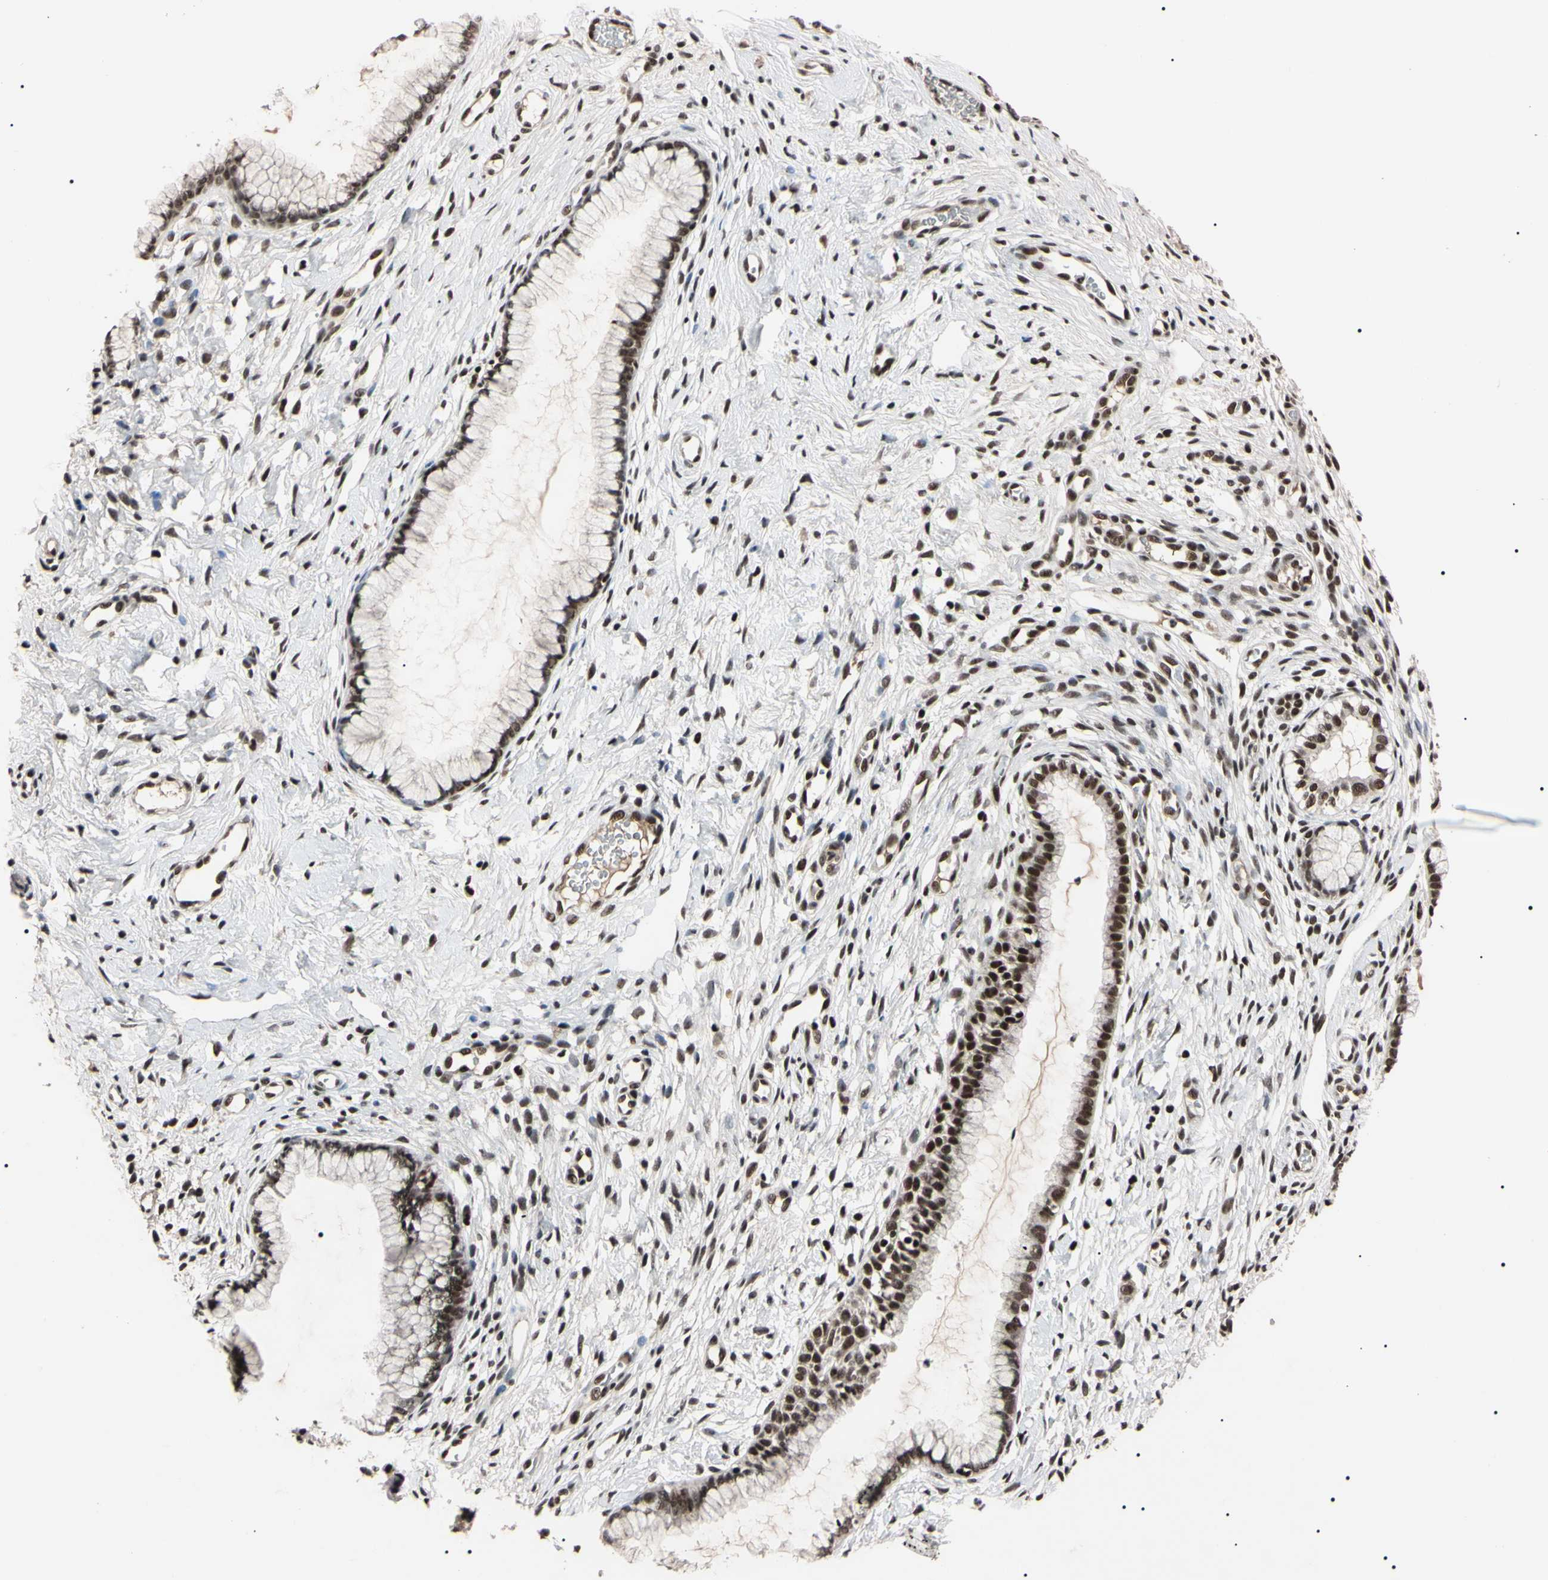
{"staining": {"intensity": "moderate", "quantity": ">75%", "location": "nuclear"}, "tissue": "cervix", "cell_type": "Glandular cells", "image_type": "normal", "snomed": [{"axis": "morphology", "description": "Normal tissue, NOS"}, {"axis": "topography", "description": "Cervix"}], "caption": "Immunohistochemistry (IHC) micrograph of normal cervix stained for a protein (brown), which reveals medium levels of moderate nuclear staining in approximately >75% of glandular cells.", "gene": "YY1", "patient": {"sex": "female", "age": 65}}